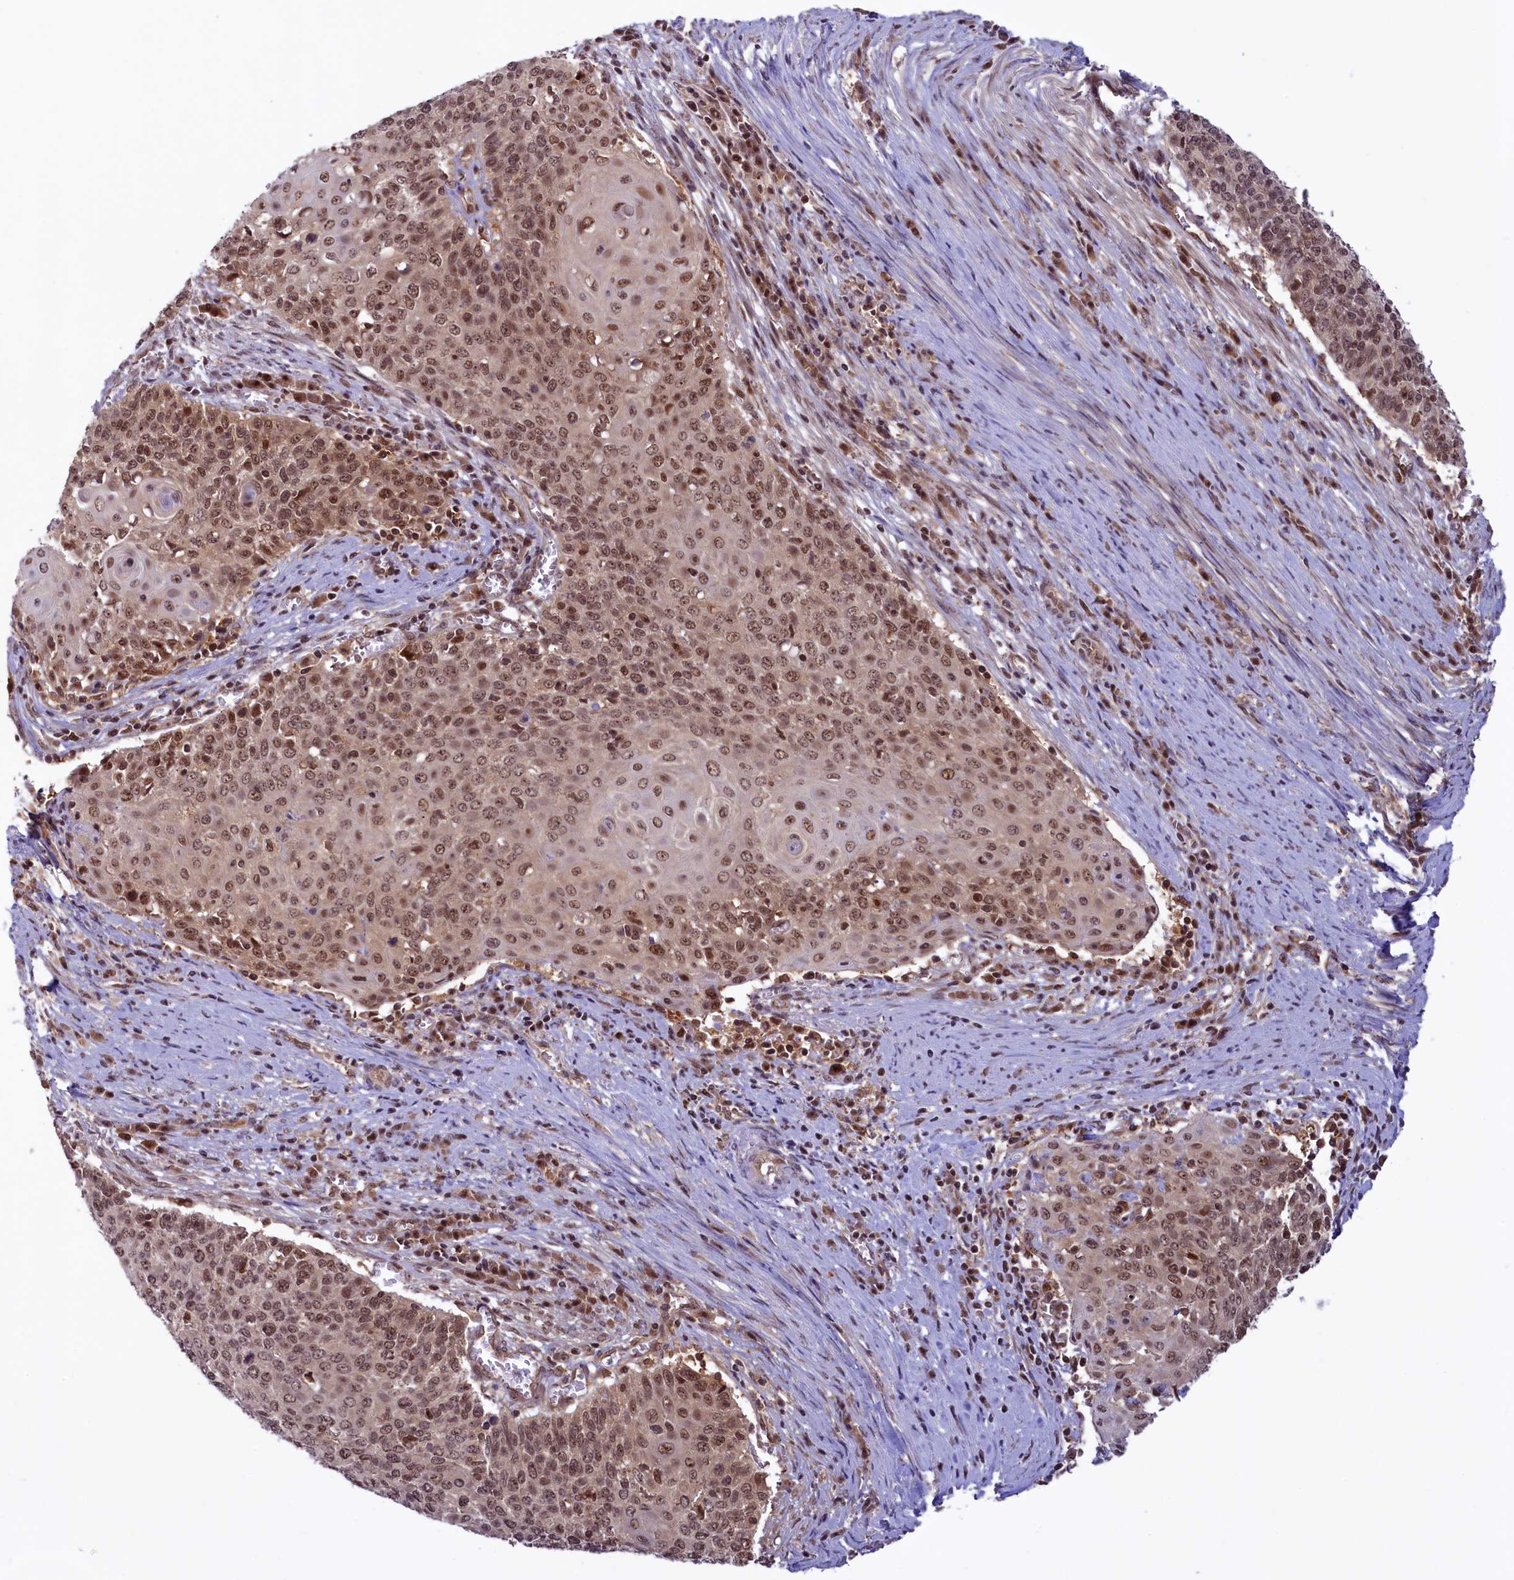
{"staining": {"intensity": "moderate", "quantity": ">75%", "location": "nuclear"}, "tissue": "cervical cancer", "cell_type": "Tumor cells", "image_type": "cancer", "snomed": [{"axis": "morphology", "description": "Squamous cell carcinoma, NOS"}, {"axis": "topography", "description": "Cervix"}], "caption": "There is medium levels of moderate nuclear expression in tumor cells of squamous cell carcinoma (cervical), as demonstrated by immunohistochemical staining (brown color).", "gene": "SLC7A6OS", "patient": {"sex": "female", "age": 39}}